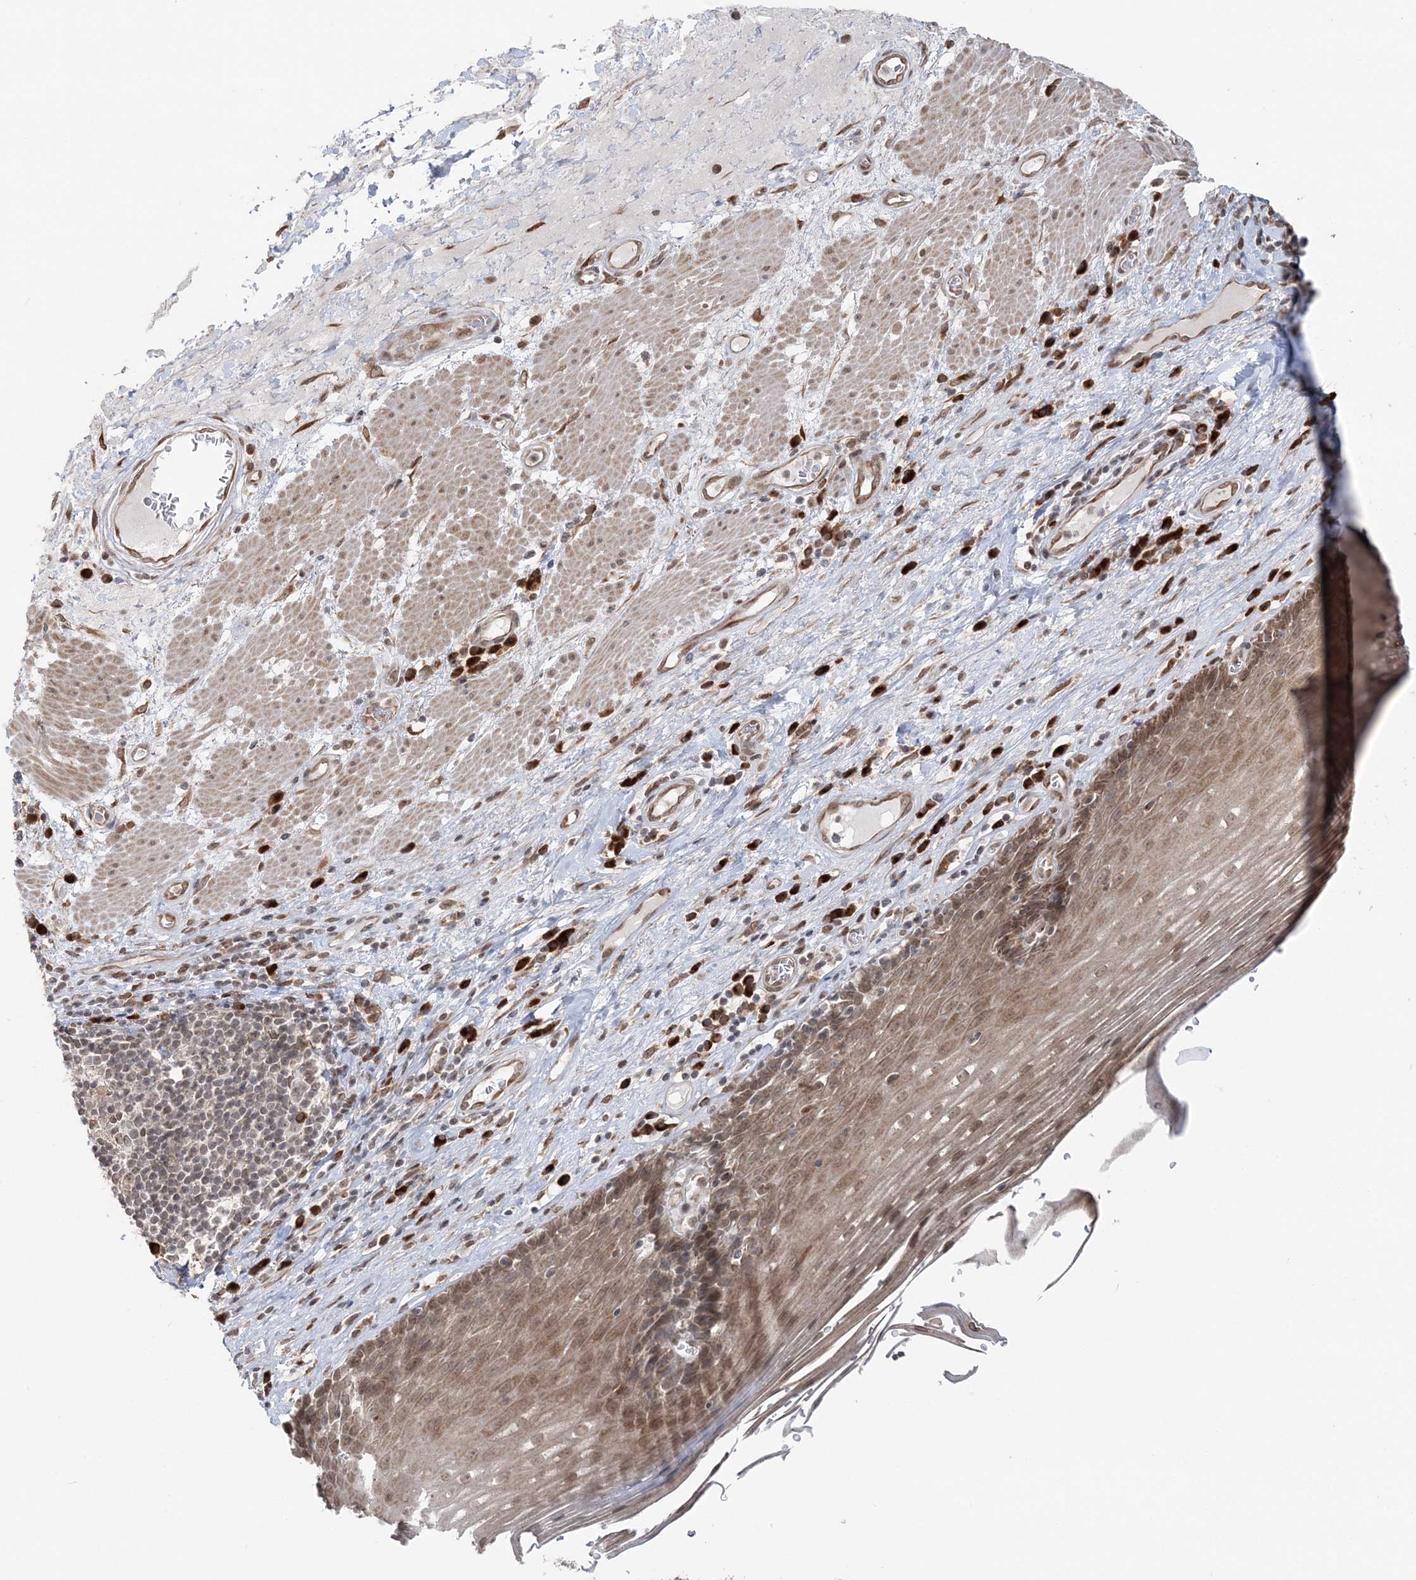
{"staining": {"intensity": "moderate", "quantity": ">75%", "location": "cytoplasmic/membranous,nuclear"}, "tissue": "esophagus", "cell_type": "Squamous epithelial cells", "image_type": "normal", "snomed": [{"axis": "morphology", "description": "Normal tissue, NOS"}, {"axis": "topography", "description": "Esophagus"}], "caption": "Immunohistochemistry of benign human esophagus demonstrates medium levels of moderate cytoplasmic/membranous,nuclear staining in about >75% of squamous epithelial cells. The staining is performed using DAB brown chromogen to label protein expression. The nuclei are counter-stained blue using hematoxylin.", "gene": "TMED10", "patient": {"sex": "male", "age": 62}}